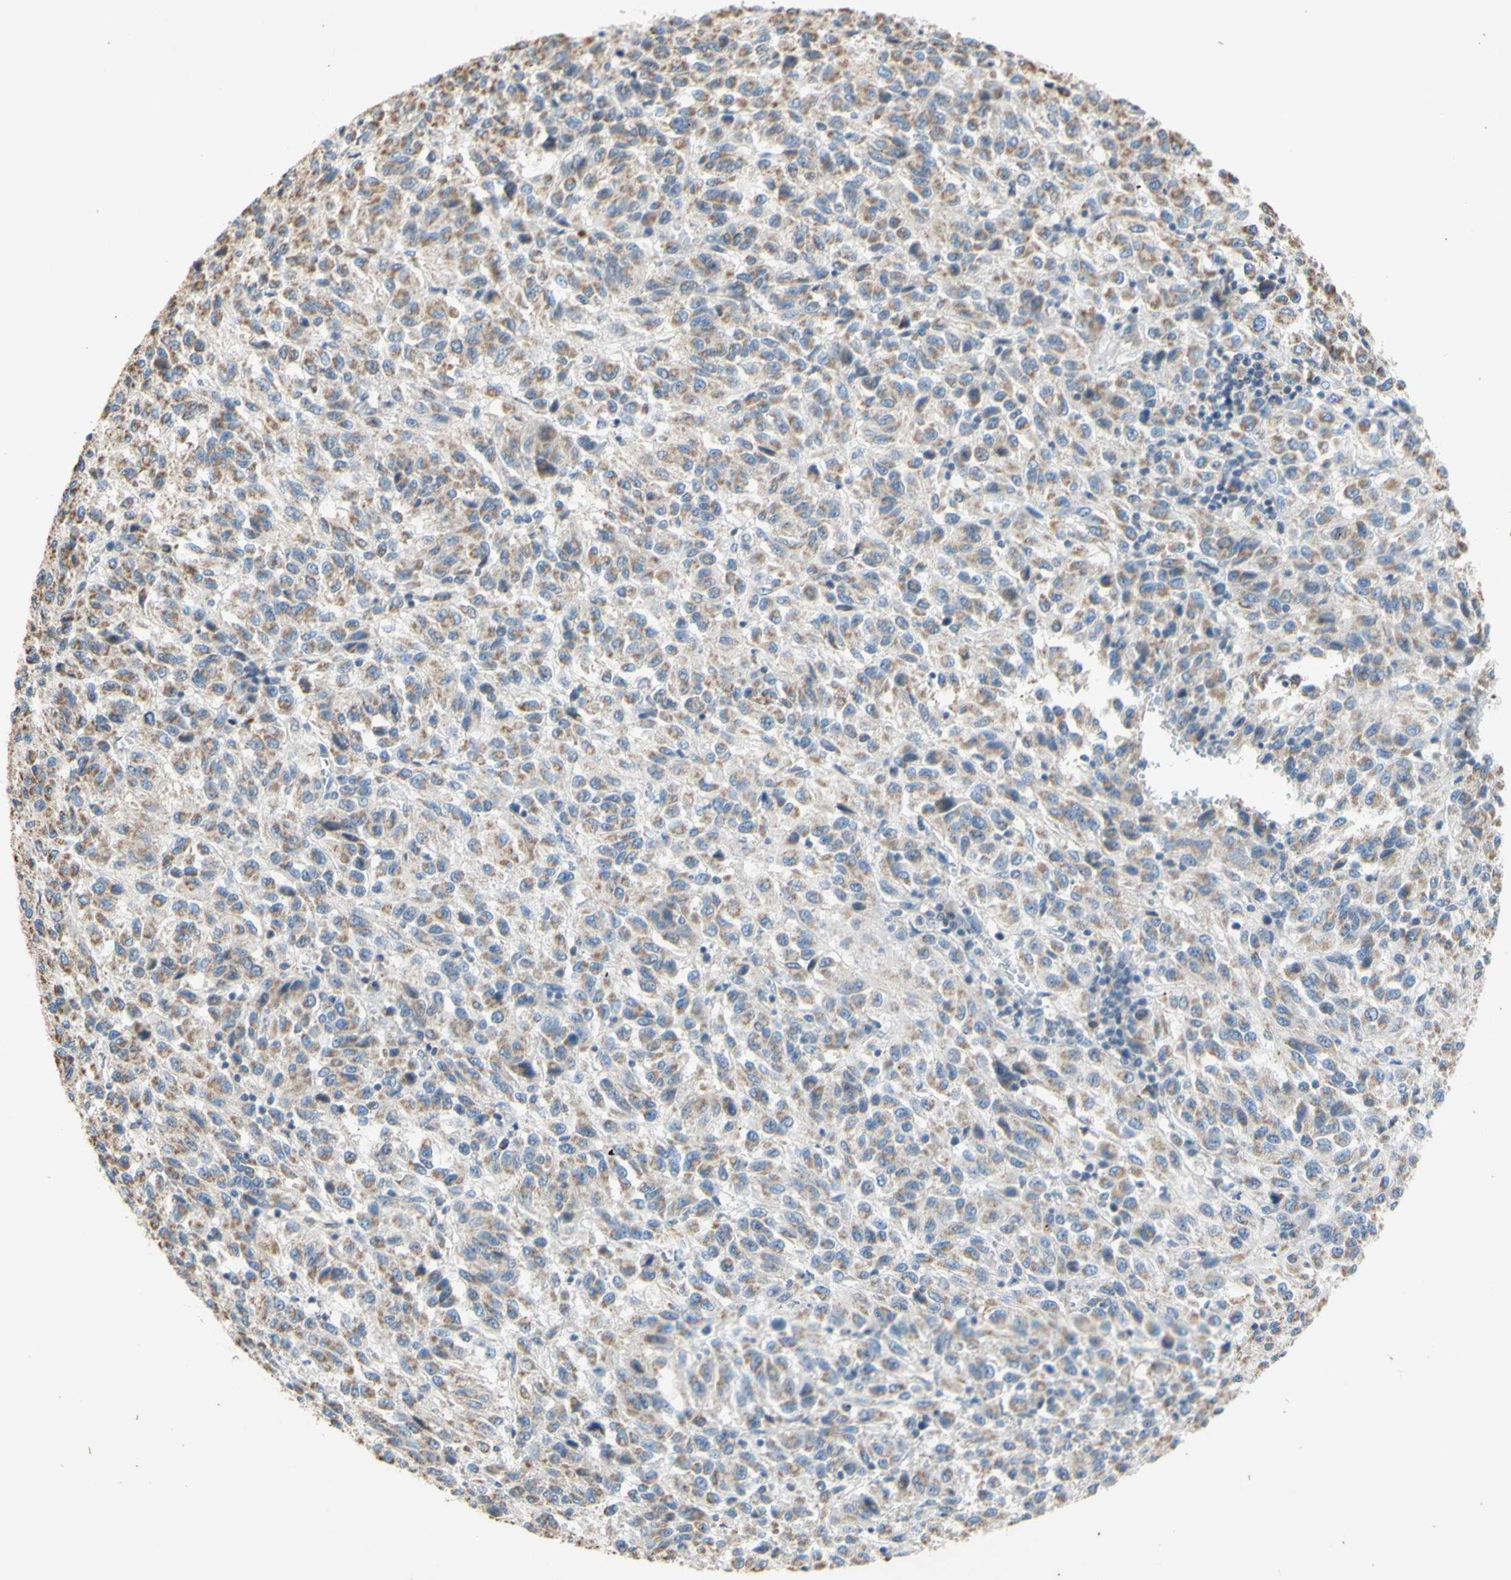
{"staining": {"intensity": "moderate", "quantity": ">75%", "location": "cytoplasmic/membranous"}, "tissue": "melanoma", "cell_type": "Tumor cells", "image_type": "cancer", "snomed": [{"axis": "morphology", "description": "Malignant melanoma, Metastatic site"}, {"axis": "topography", "description": "Lung"}], "caption": "The micrograph demonstrates a brown stain indicating the presence of a protein in the cytoplasmic/membranous of tumor cells in malignant melanoma (metastatic site).", "gene": "PTGIS", "patient": {"sex": "male", "age": 64}}